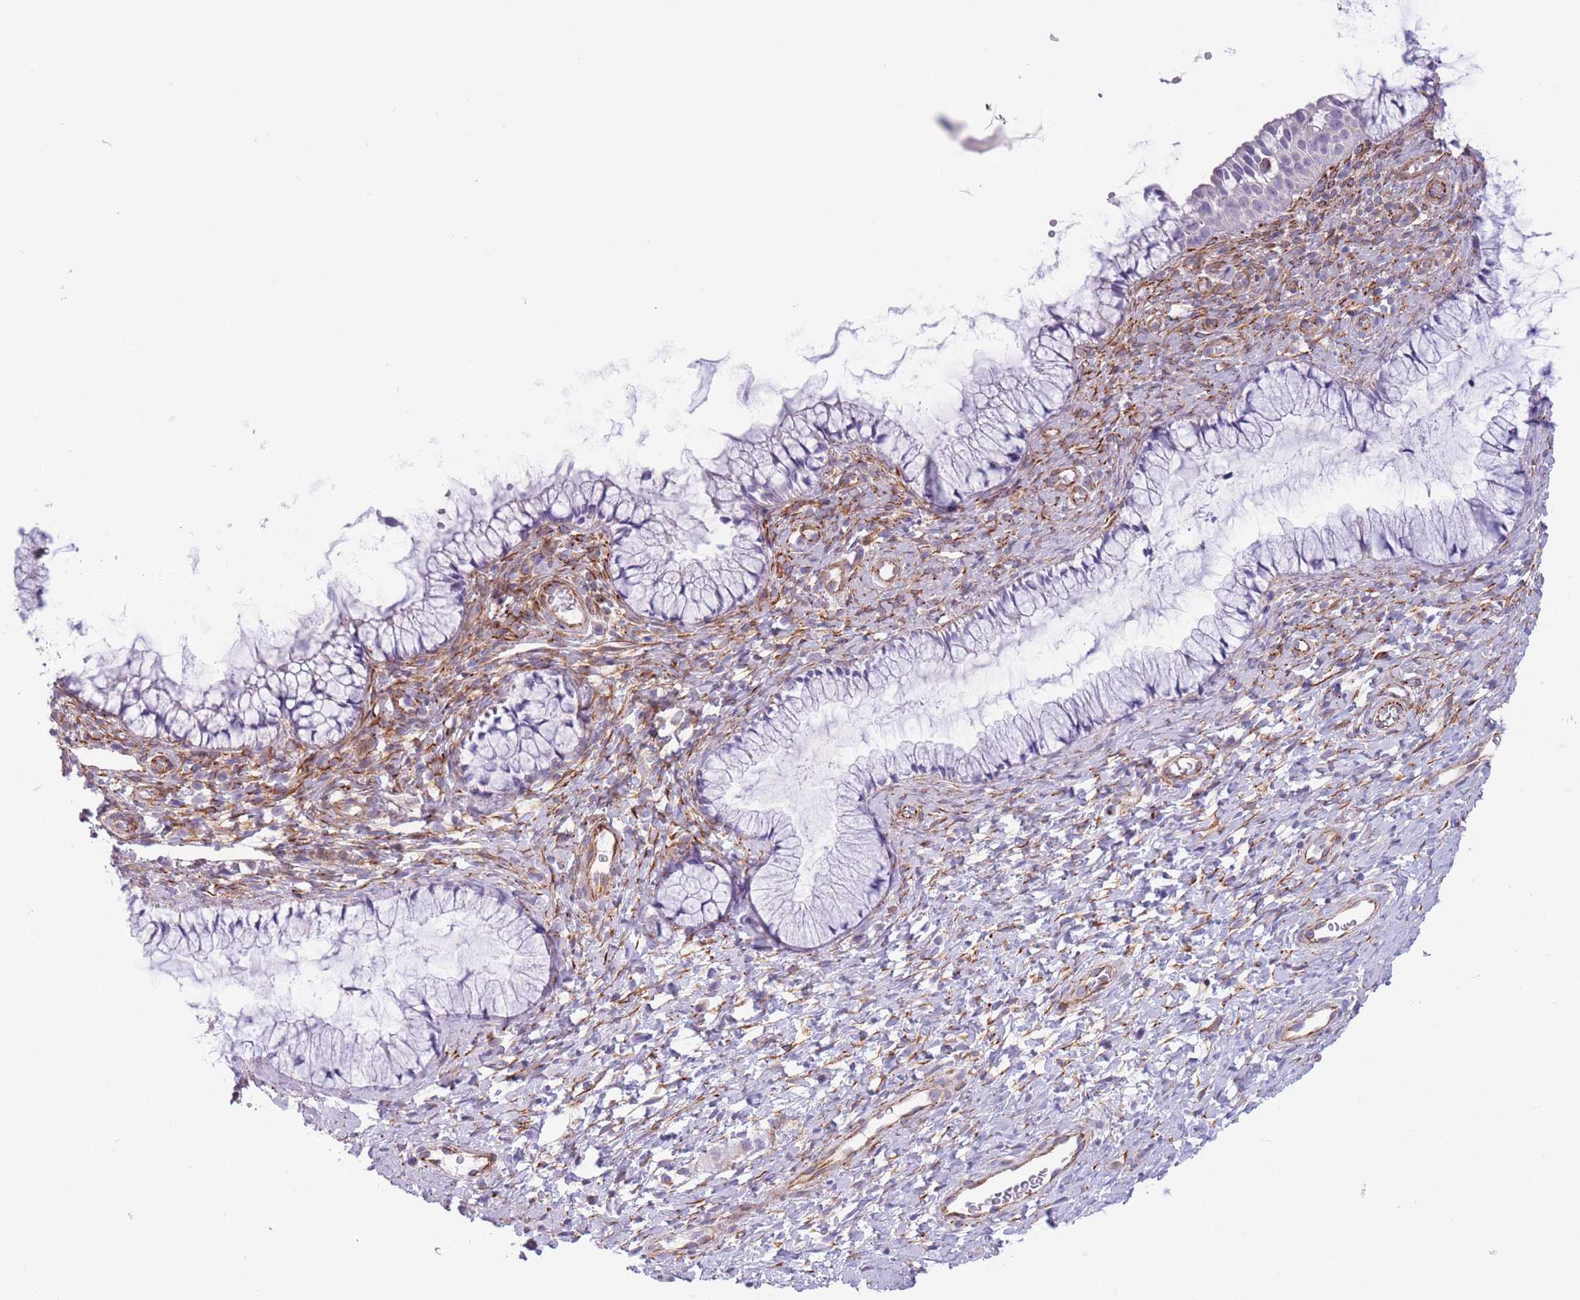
{"staining": {"intensity": "negative", "quantity": "none", "location": "none"}, "tissue": "cervix", "cell_type": "Glandular cells", "image_type": "normal", "snomed": [{"axis": "morphology", "description": "Normal tissue, NOS"}, {"axis": "topography", "description": "Cervix"}], "caption": "Glandular cells show no significant positivity in unremarkable cervix.", "gene": "ATP5MF", "patient": {"sex": "female", "age": 36}}